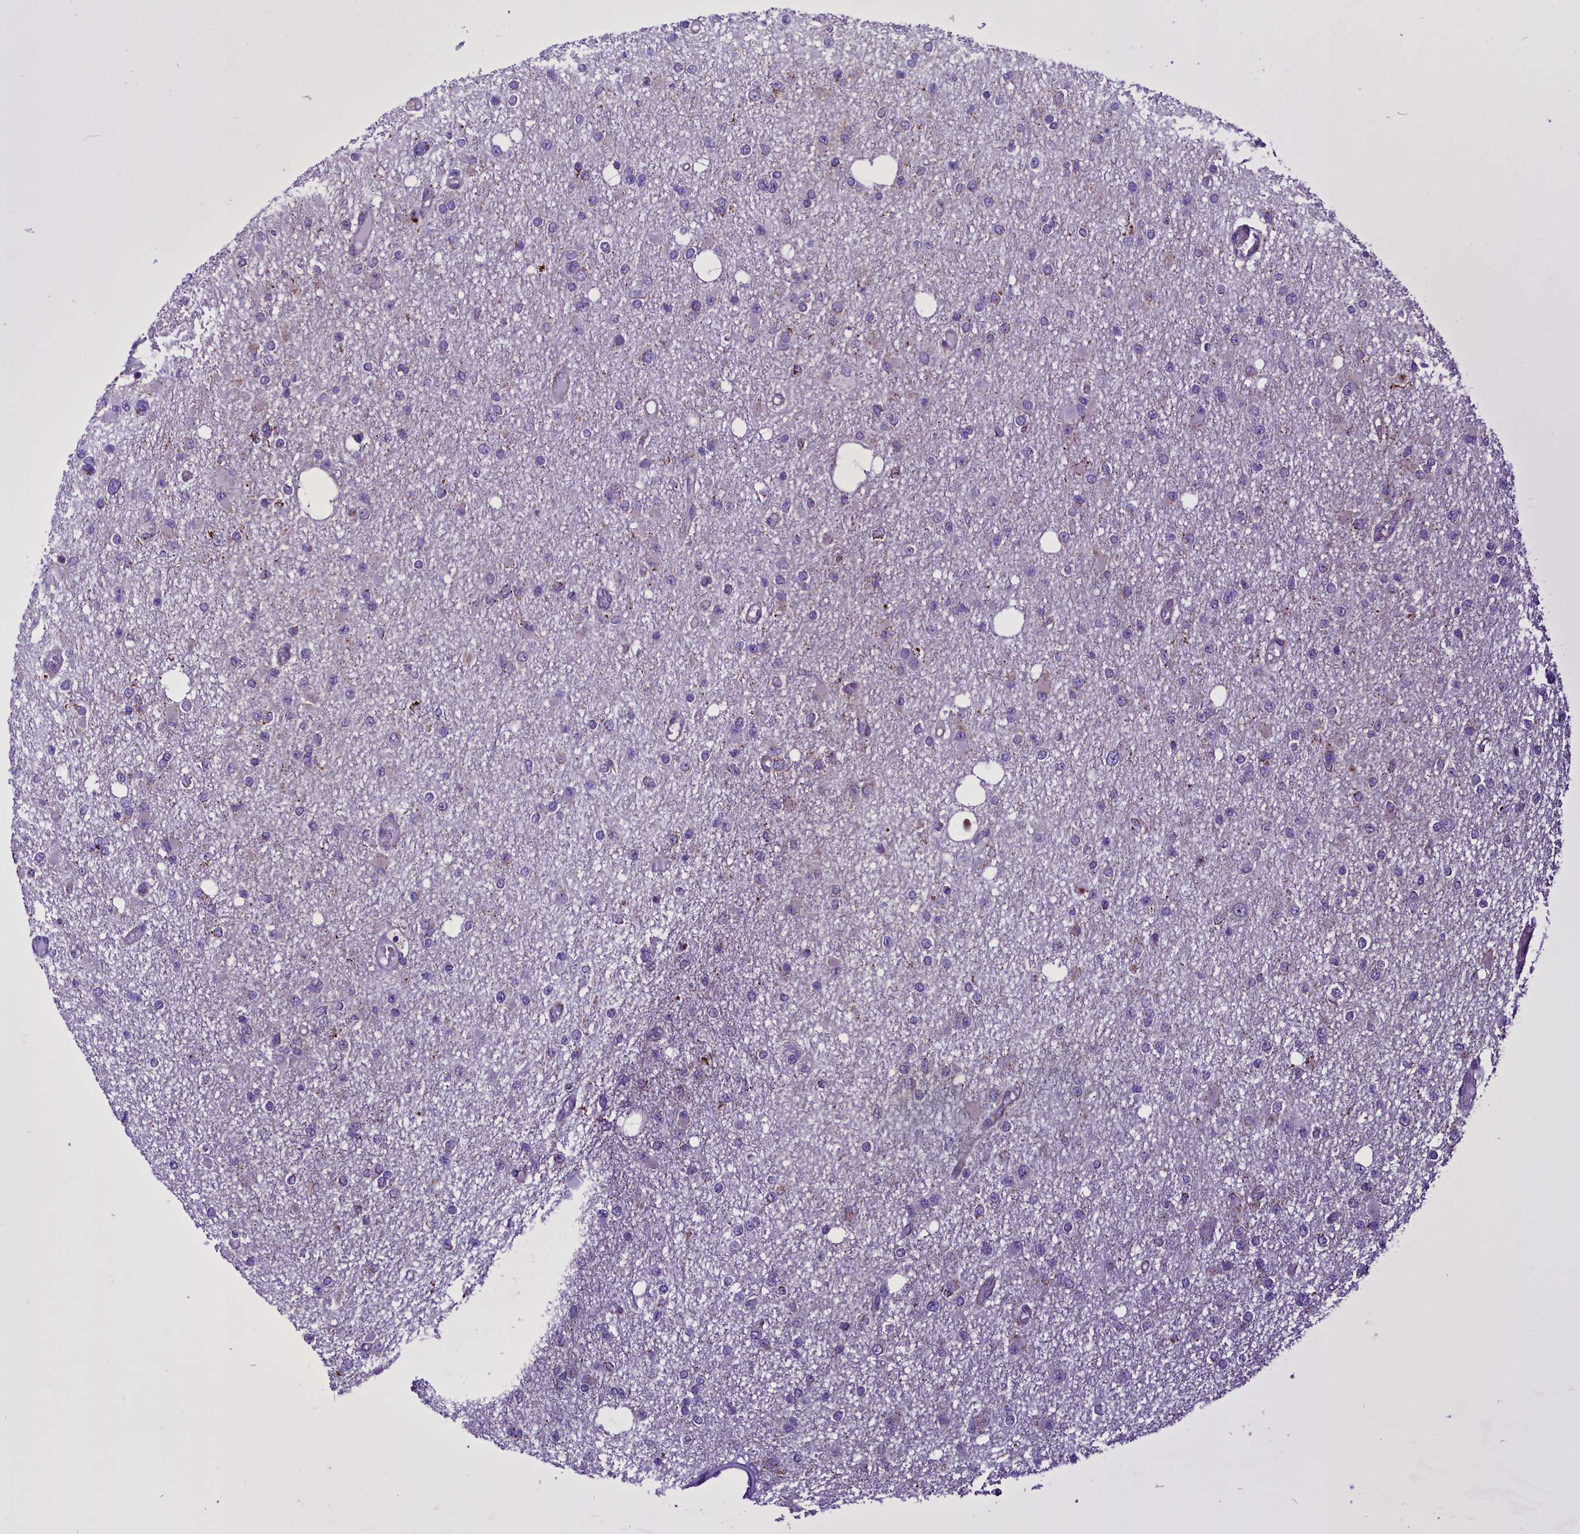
{"staining": {"intensity": "negative", "quantity": "none", "location": "none"}, "tissue": "glioma", "cell_type": "Tumor cells", "image_type": "cancer", "snomed": [{"axis": "morphology", "description": "Glioma, malignant, Low grade"}, {"axis": "topography", "description": "Brain"}], "caption": "Tumor cells show no significant protein expression in malignant glioma (low-grade). (Stains: DAB immunohistochemistry with hematoxylin counter stain, Microscopy: brightfield microscopy at high magnification).", "gene": "ICA1L", "patient": {"sex": "female", "age": 22}}